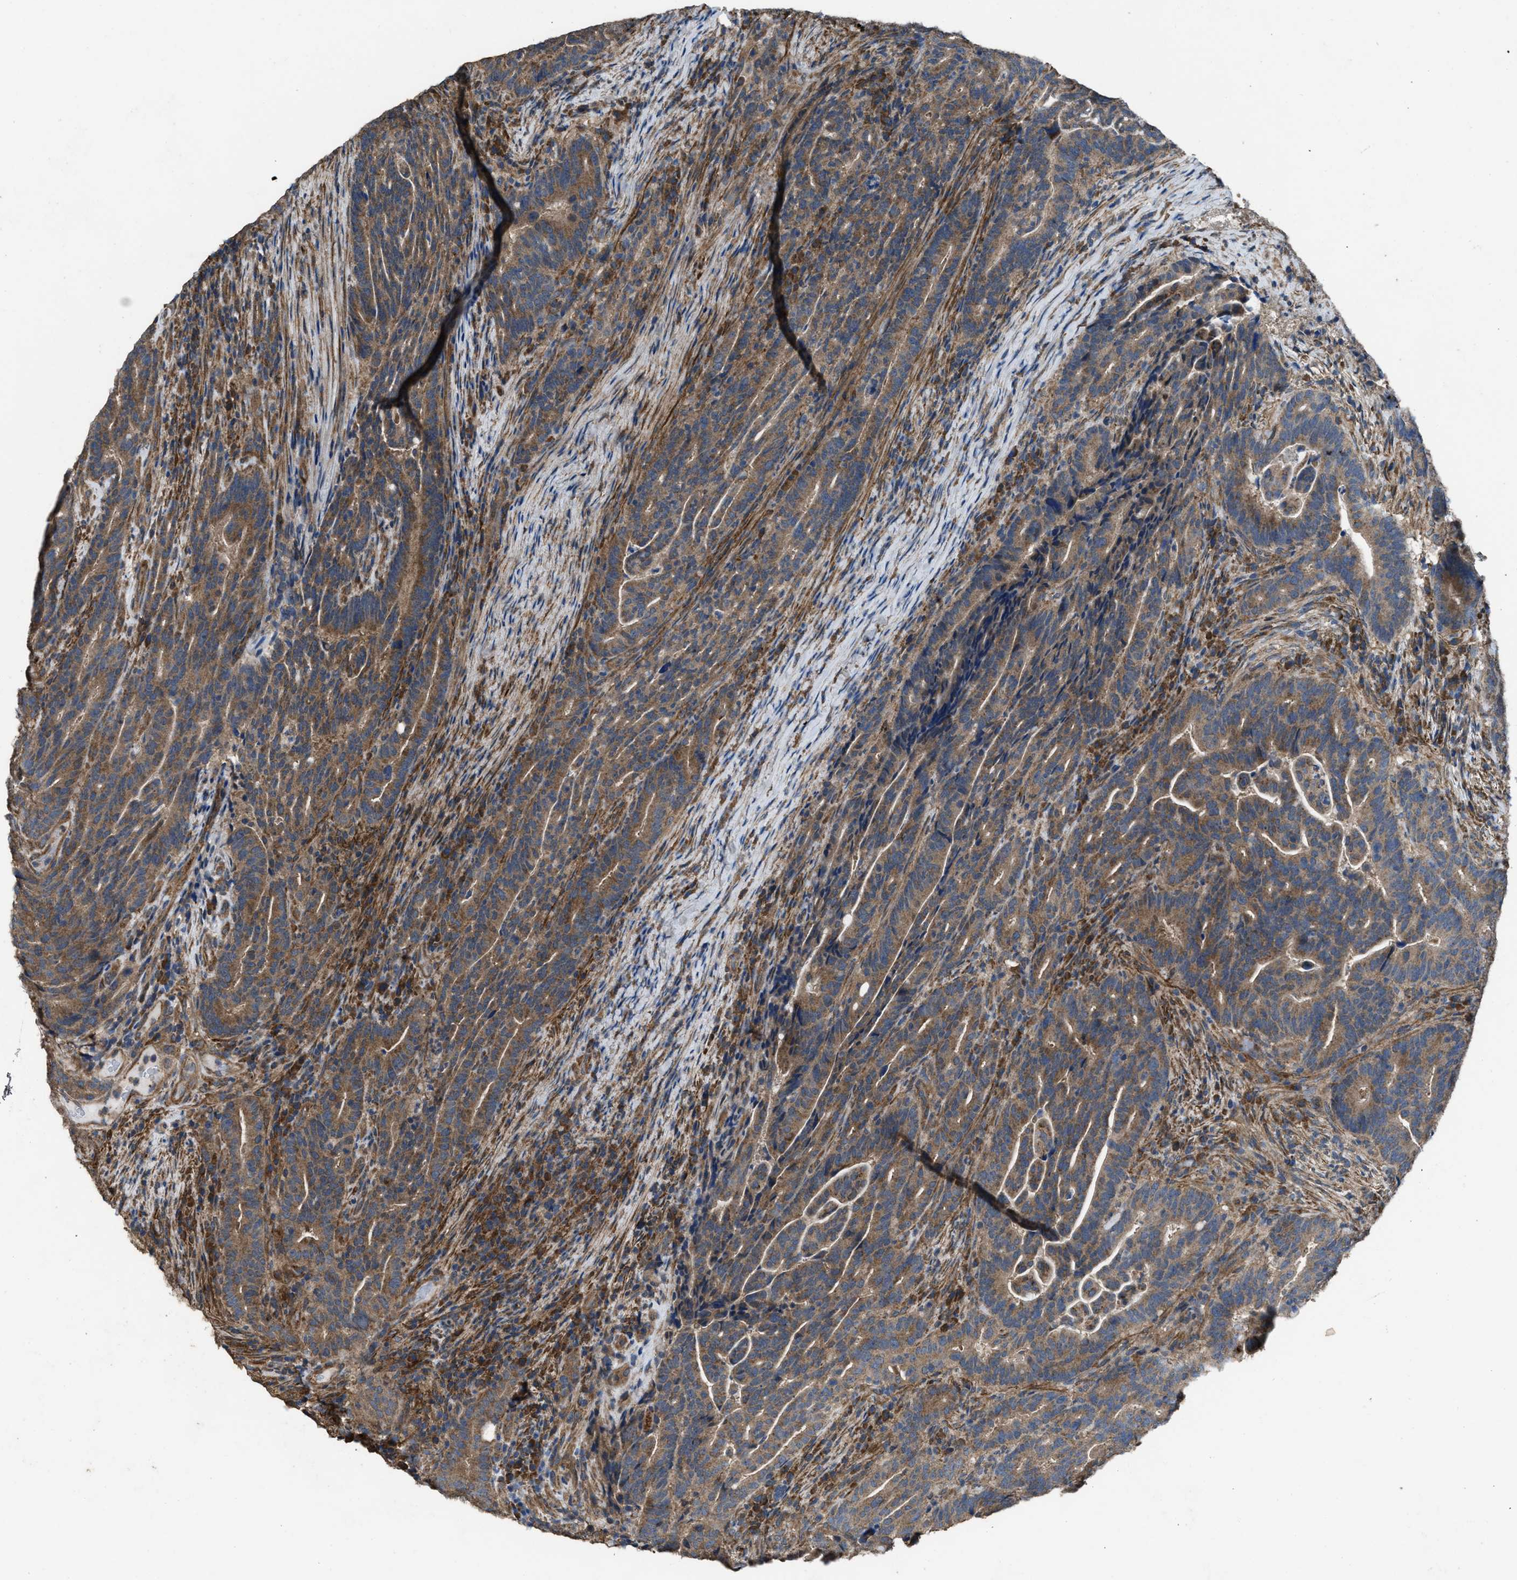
{"staining": {"intensity": "moderate", "quantity": ">75%", "location": "cytoplasmic/membranous"}, "tissue": "colorectal cancer", "cell_type": "Tumor cells", "image_type": "cancer", "snomed": [{"axis": "morphology", "description": "Adenocarcinoma, NOS"}, {"axis": "topography", "description": "Colon"}], "caption": "Colorectal cancer (adenocarcinoma) stained with DAB (3,3'-diaminobenzidine) immunohistochemistry displays medium levels of moderate cytoplasmic/membranous staining in about >75% of tumor cells. (Brightfield microscopy of DAB IHC at high magnification).", "gene": "ARL6", "patient": {"sex": "female", "age": 66}}